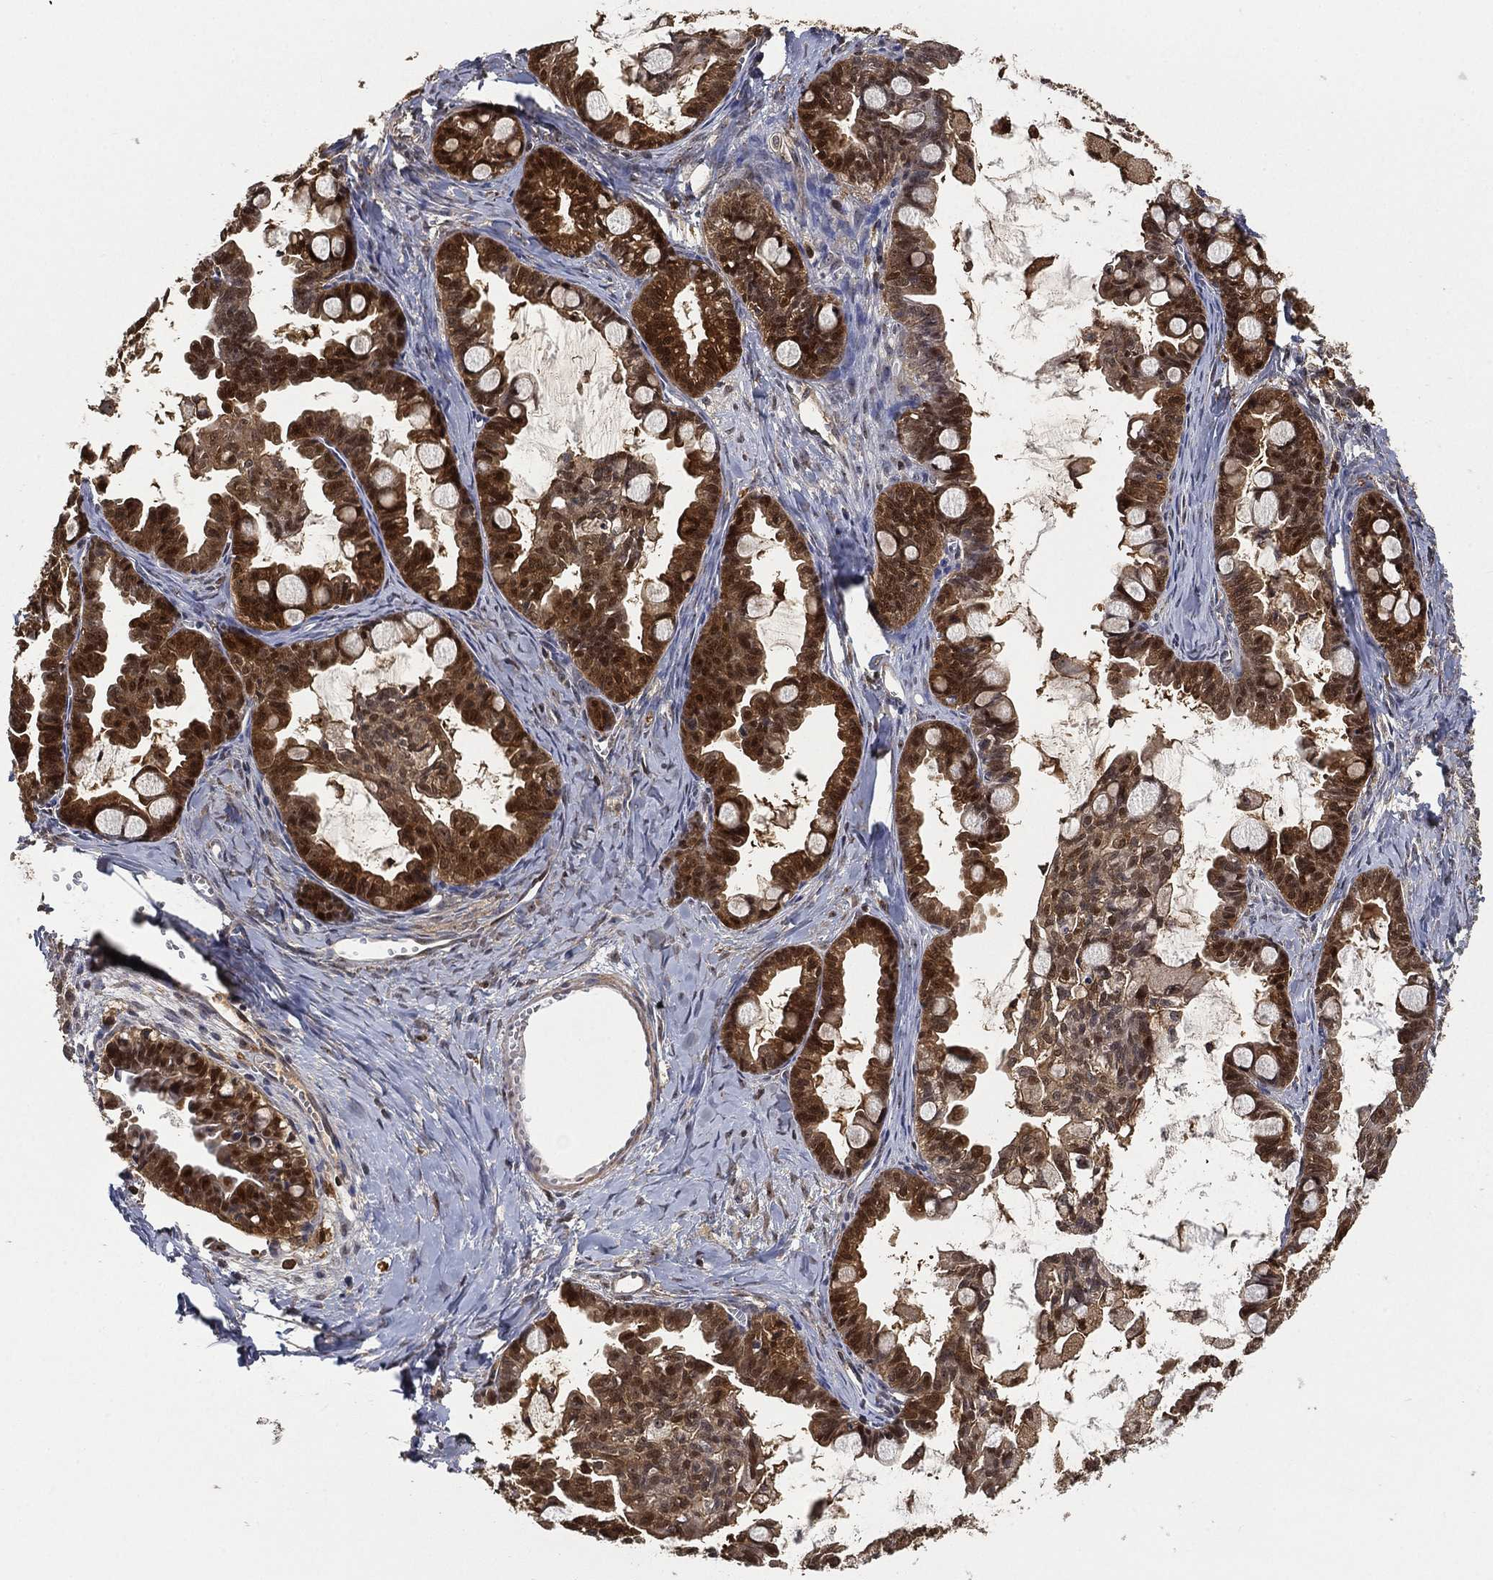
{"staining": {"intensity": "moderate", "quantity": ">75%", "location": "cytoplasmic/membranous,nuclear"}, "tissue": "ovarian cancer", "cell_type": "Tumor cells", "image_type": "cancer", "snomed": [{"axis": "morphology", "description": "Cystadenocarcinoma, mucinous, NOS"}, {"axis": "topography", "description": "Ovary"}], "caption": "This is an image of immunohistochemistry (IHC) staining of mucinous cystadenocarcinoma (ovarian), which shows moderate expression in the cytoplasmic/membranous and nuclear of tumor cells.", "gene": "CRYL1", "patient": {"sex": "female", "age": 63}}